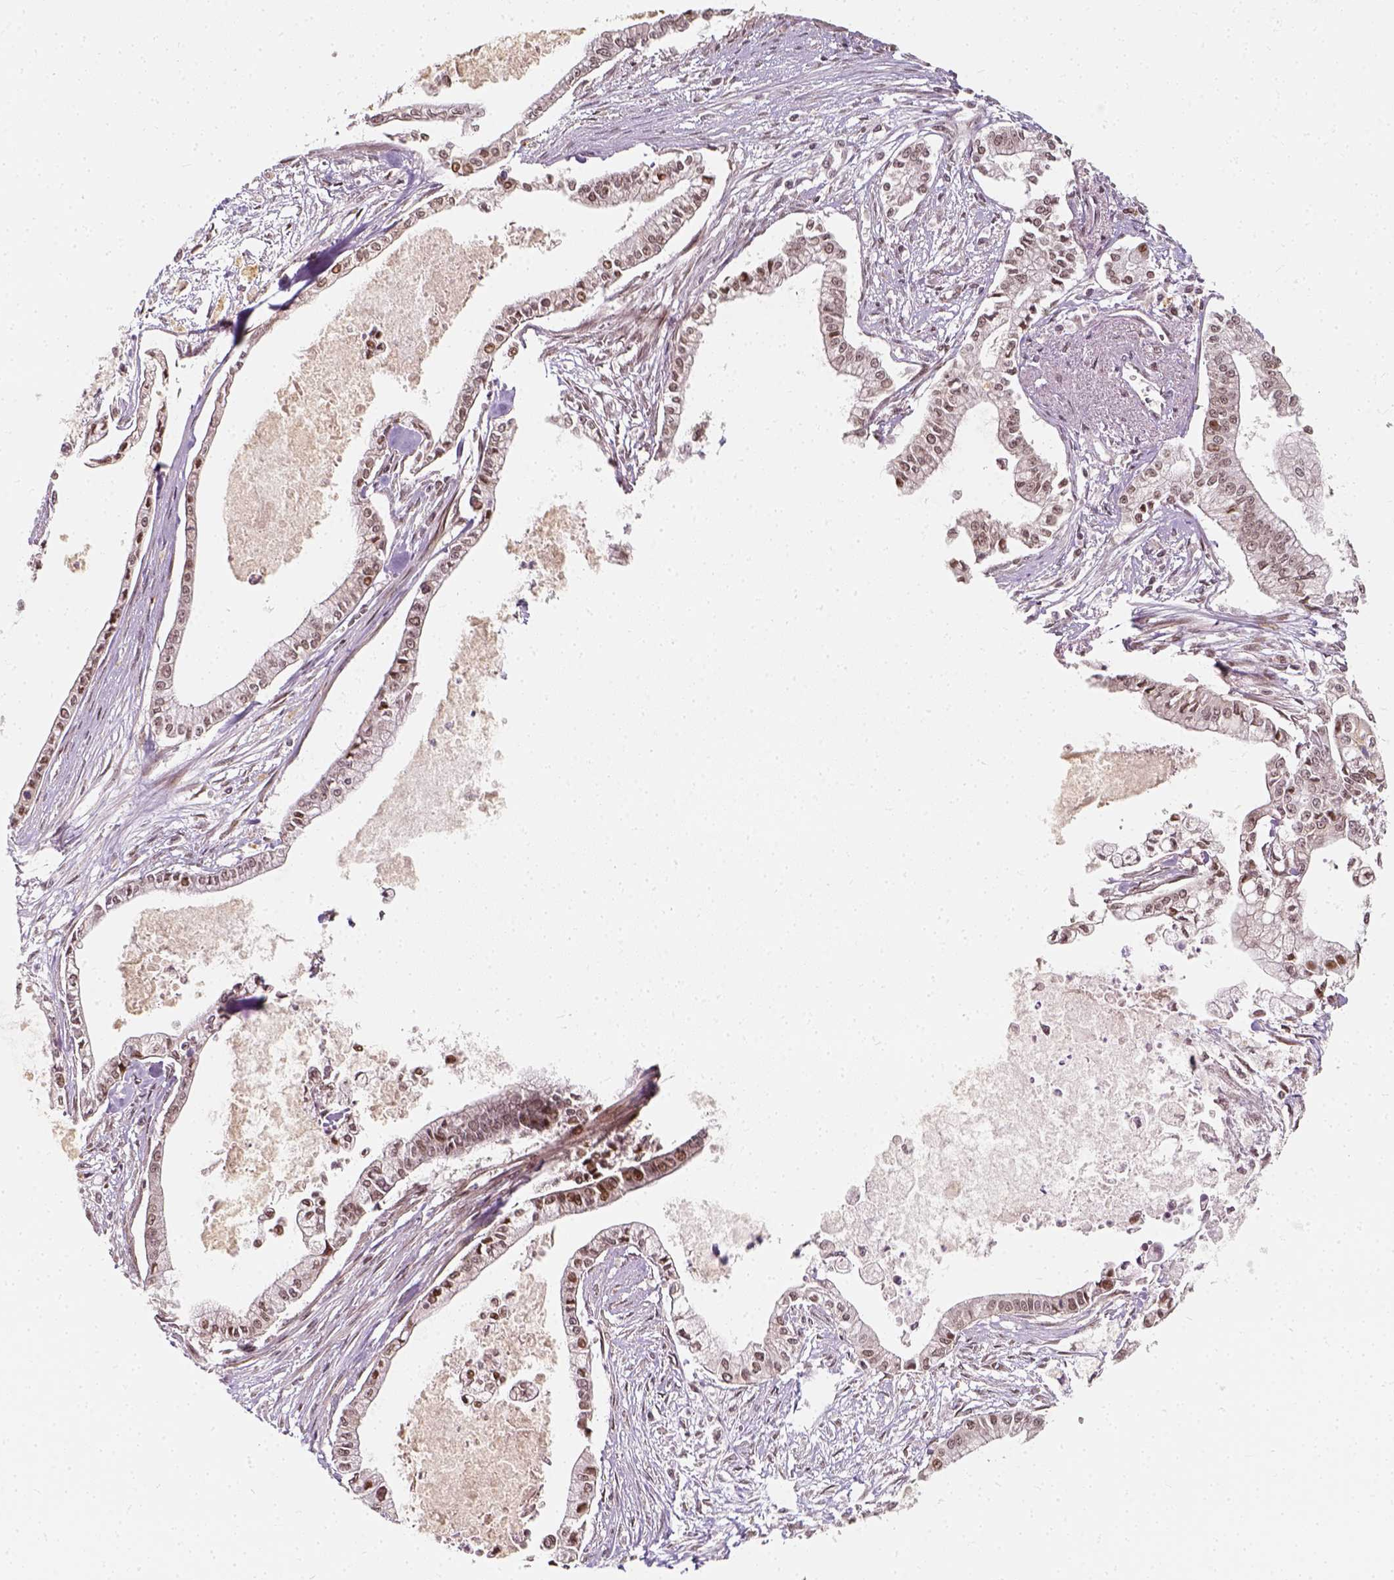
{"staining": {"intensity": "moderate", "quantity": "<25%", "location": "nuclear"}, "tissue": "pancreatic cancer", "cell_type": "Tumor cells", "image_type": "cancer", "snomed": [{"axis": "morphology", "description": "Adenocarcinoma, NOS"}, {"axis": "topography", "description": "Pancreas"}], "caption": "Adenocarcinoma (pancreatic) stained with immunohistochemistry (IHC) shows moderate nuclear expression in about <25% of tumor cells.", "gene": "ZMAT3", "patient": {"sex": "female", "age": 65}}